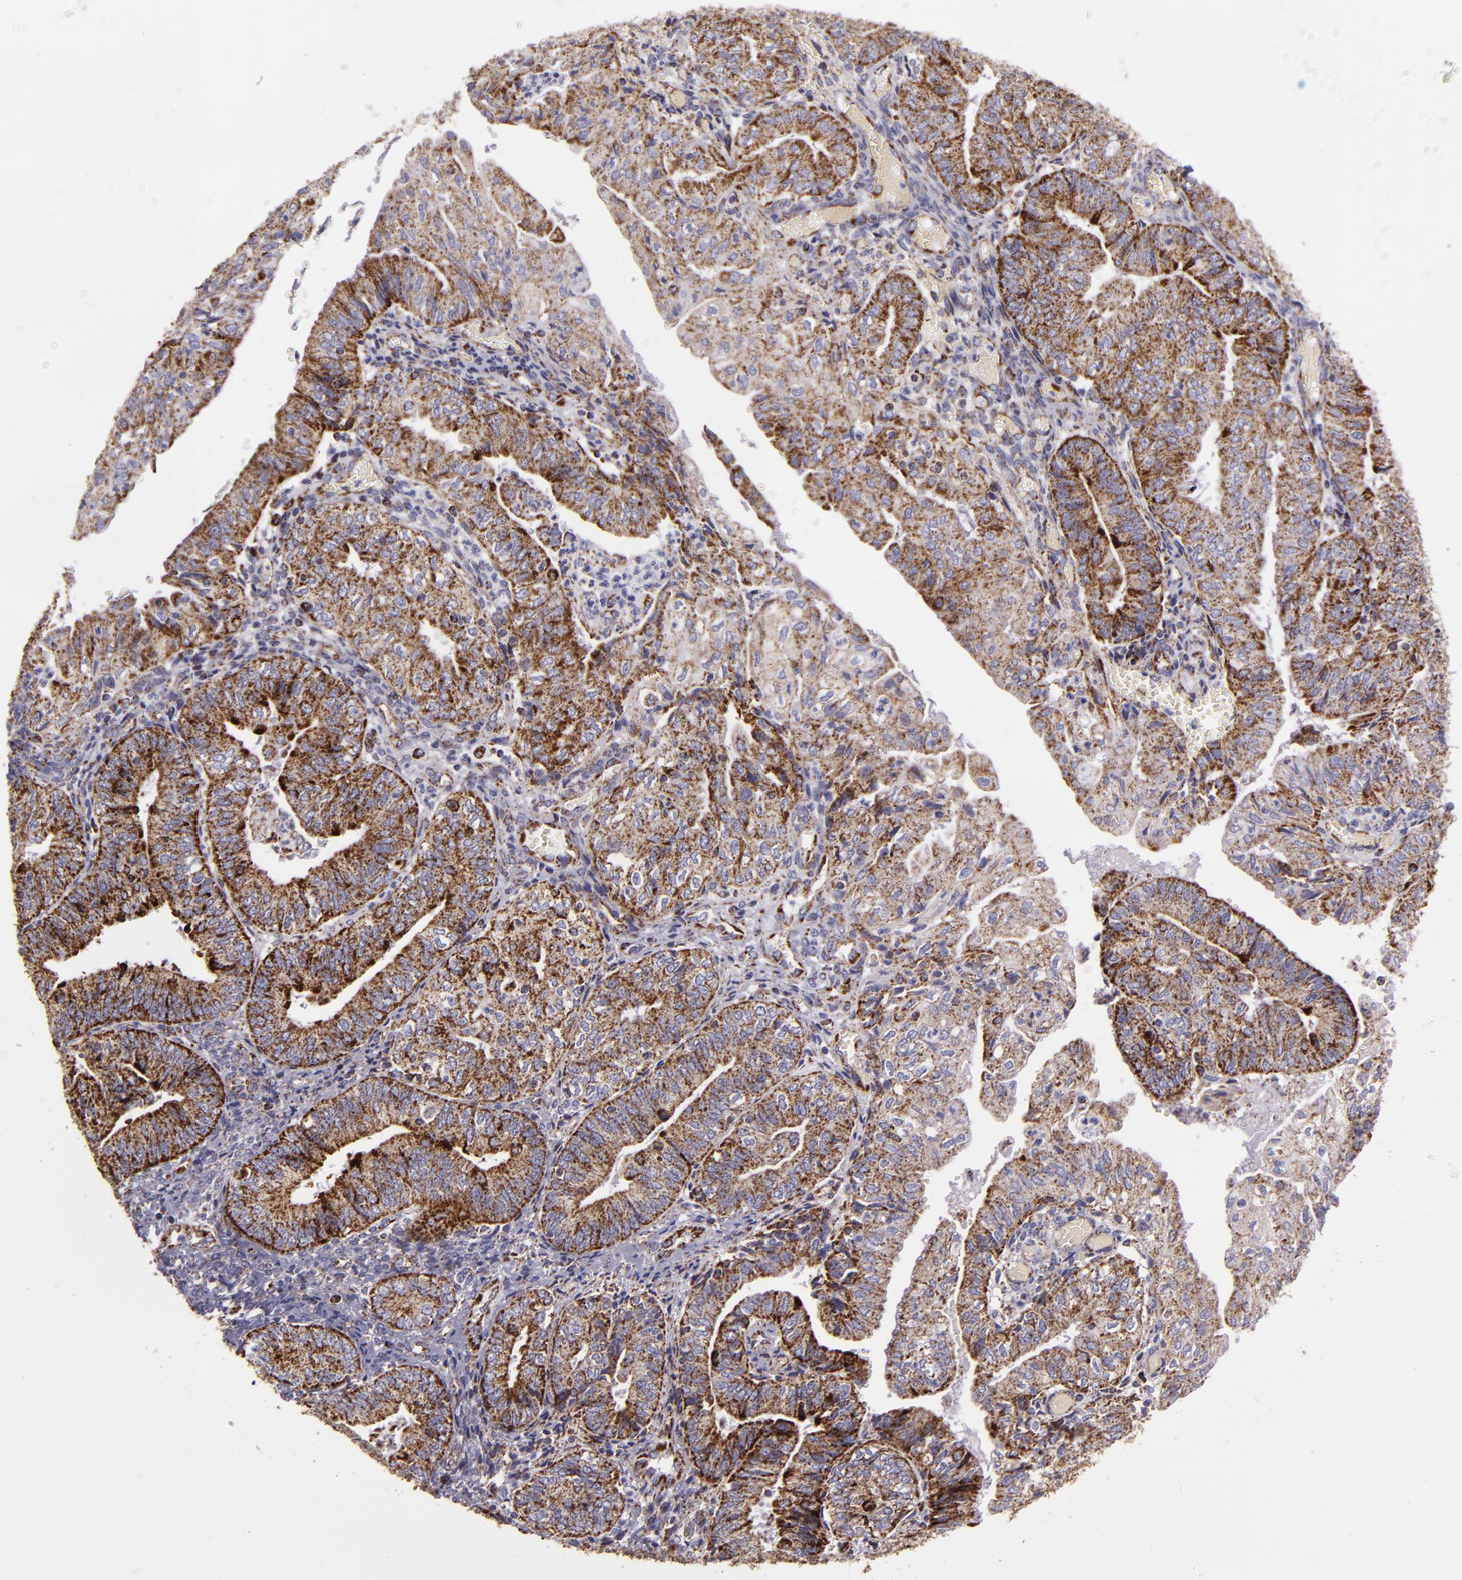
{"staining": {"intensity": "moderate", "quantity": ">75%", "location": "cytoplasmic/membranous"}, "tissue": "endometrial cancer", "cell_type": "Tumor cells", "image_type": "cancer", "snomed": [{"axis": "morphology", "description": "Adenocarcinoma, NOS"}, {"axis": "topography", "description": "Endometrium"}], "caption": "Human endometrial cancer (adenocarcinoma) stained for a protein (brown) shows moderate cytoplasmic/membranous positive positivity in about >75% of tumor cells.", "gene": "HSPD1", "patient": {"sex": "female", "age": 55}}